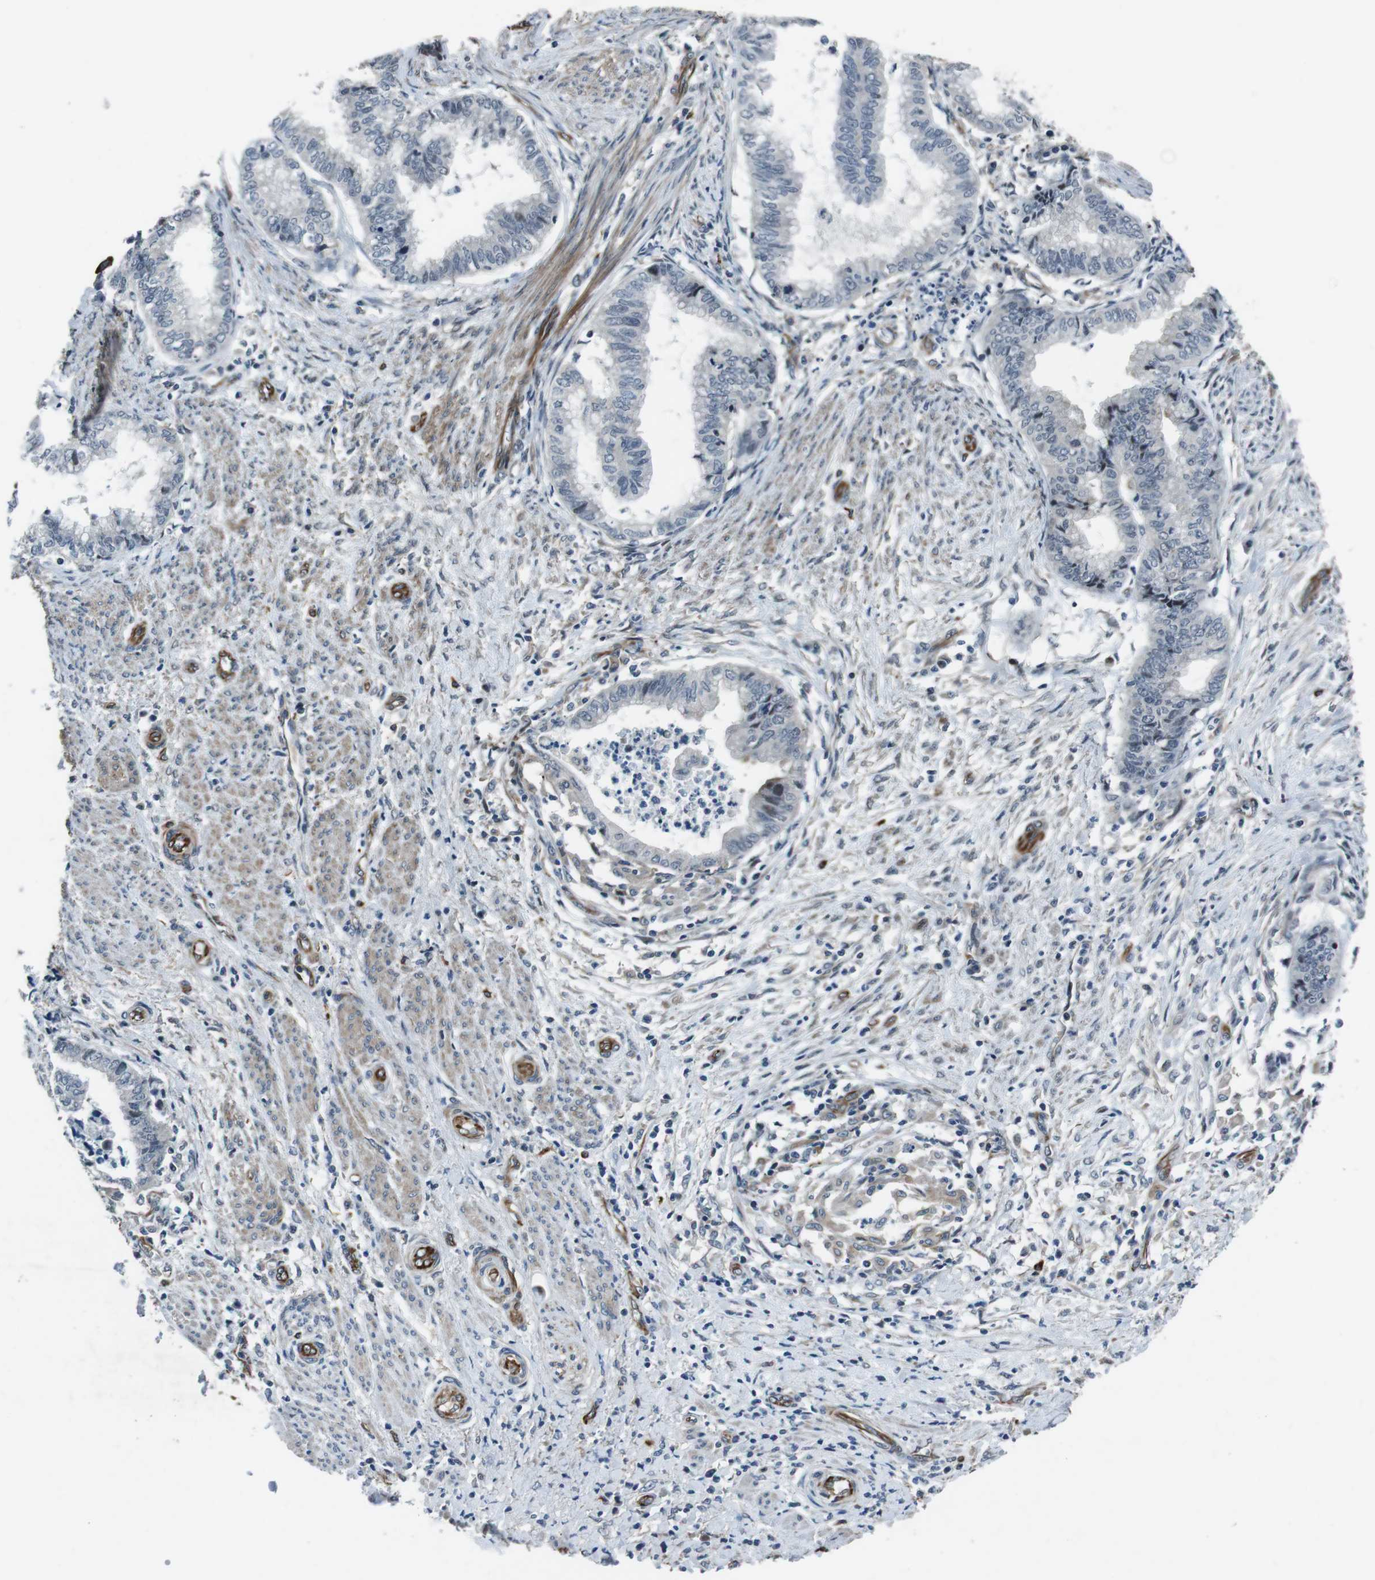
{"staining": {"intensity": "negative", "quantity": "none", "location": "none"}, "tissue": "endometrial cancer", "cell_type": "Tumor cells", "image_type": "cancer", "snomed": [{"axis": "morphology", "description": "Necrosis, NOS"}, {"axis": "morphology", "description": "Adenocarcinoma, NOS"}, {"axis": "topography", "description": "Endometrium"}], "caption": "This image is of endometrial cancer stained with immunohistochemistry (IHC) to label a protein in brown with the nuclei are counter-stained blue. There is no staining in tumor cells. (DAB immunohistochemistry with hematoxylin counter stain).", "gene": "LRRC49", "patient": {"sex": "female", "age": 79}}